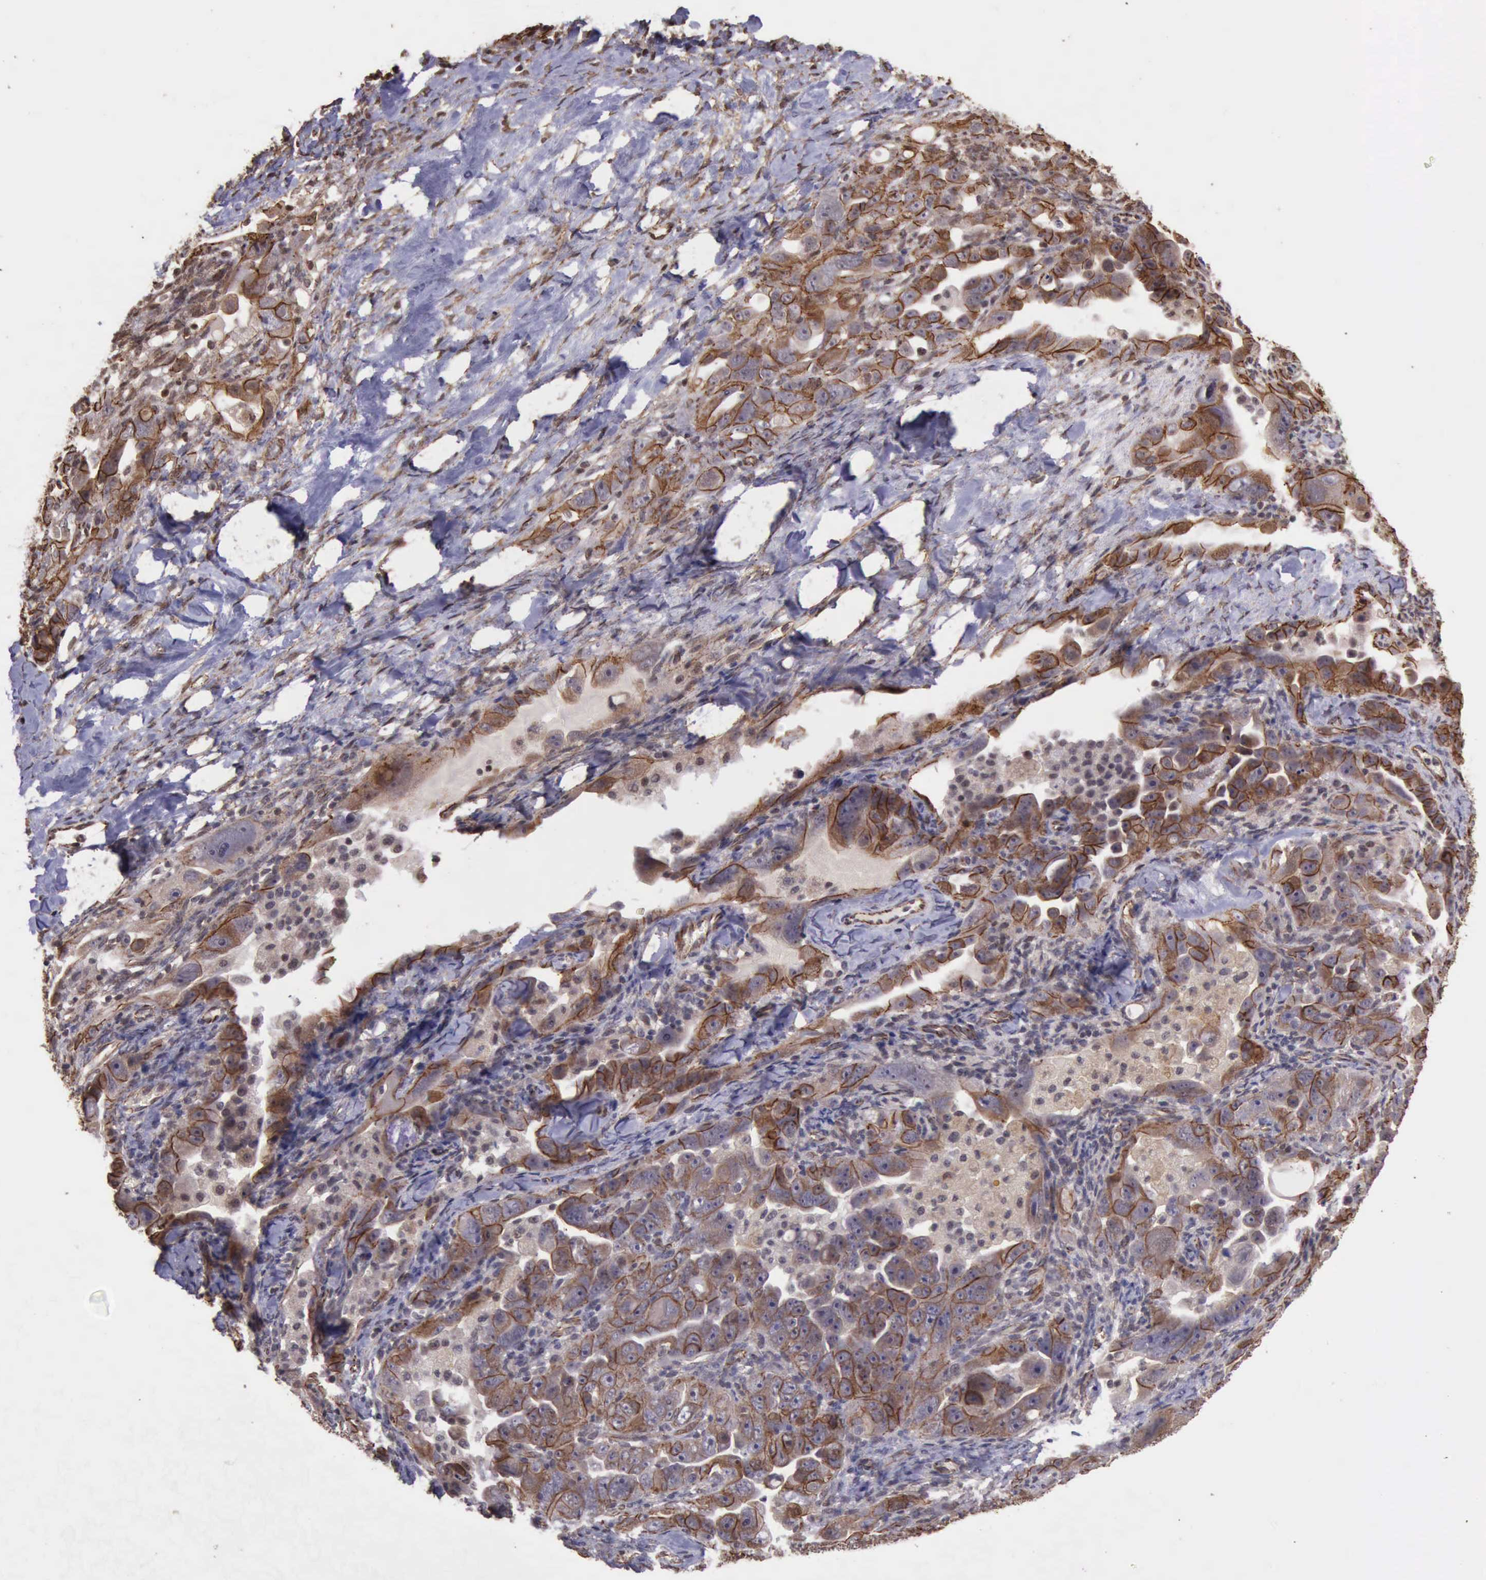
{"staining": {"intensity": "moderate", "quantity": ">75%", "location": "cytoplasmic/membranous"}, "tissue": "ovarian cancer", "cell_type": "Tumor cells", "image_type": "cancer", "snomed": [{"axis": "morphology", "description": "Cystadenocarcinoma, serous, NOS"}, {"axis": "topography", "description": "Ovary"}], "caption": "Protein staining of ovarian serous cystadenocarcinoma tissue reveals moderate cytoplasmic/membranous positivity in about >75% of tumor cells.", "gene": "CTNNB1", "patient": {"sex": "female", "age": 66}}